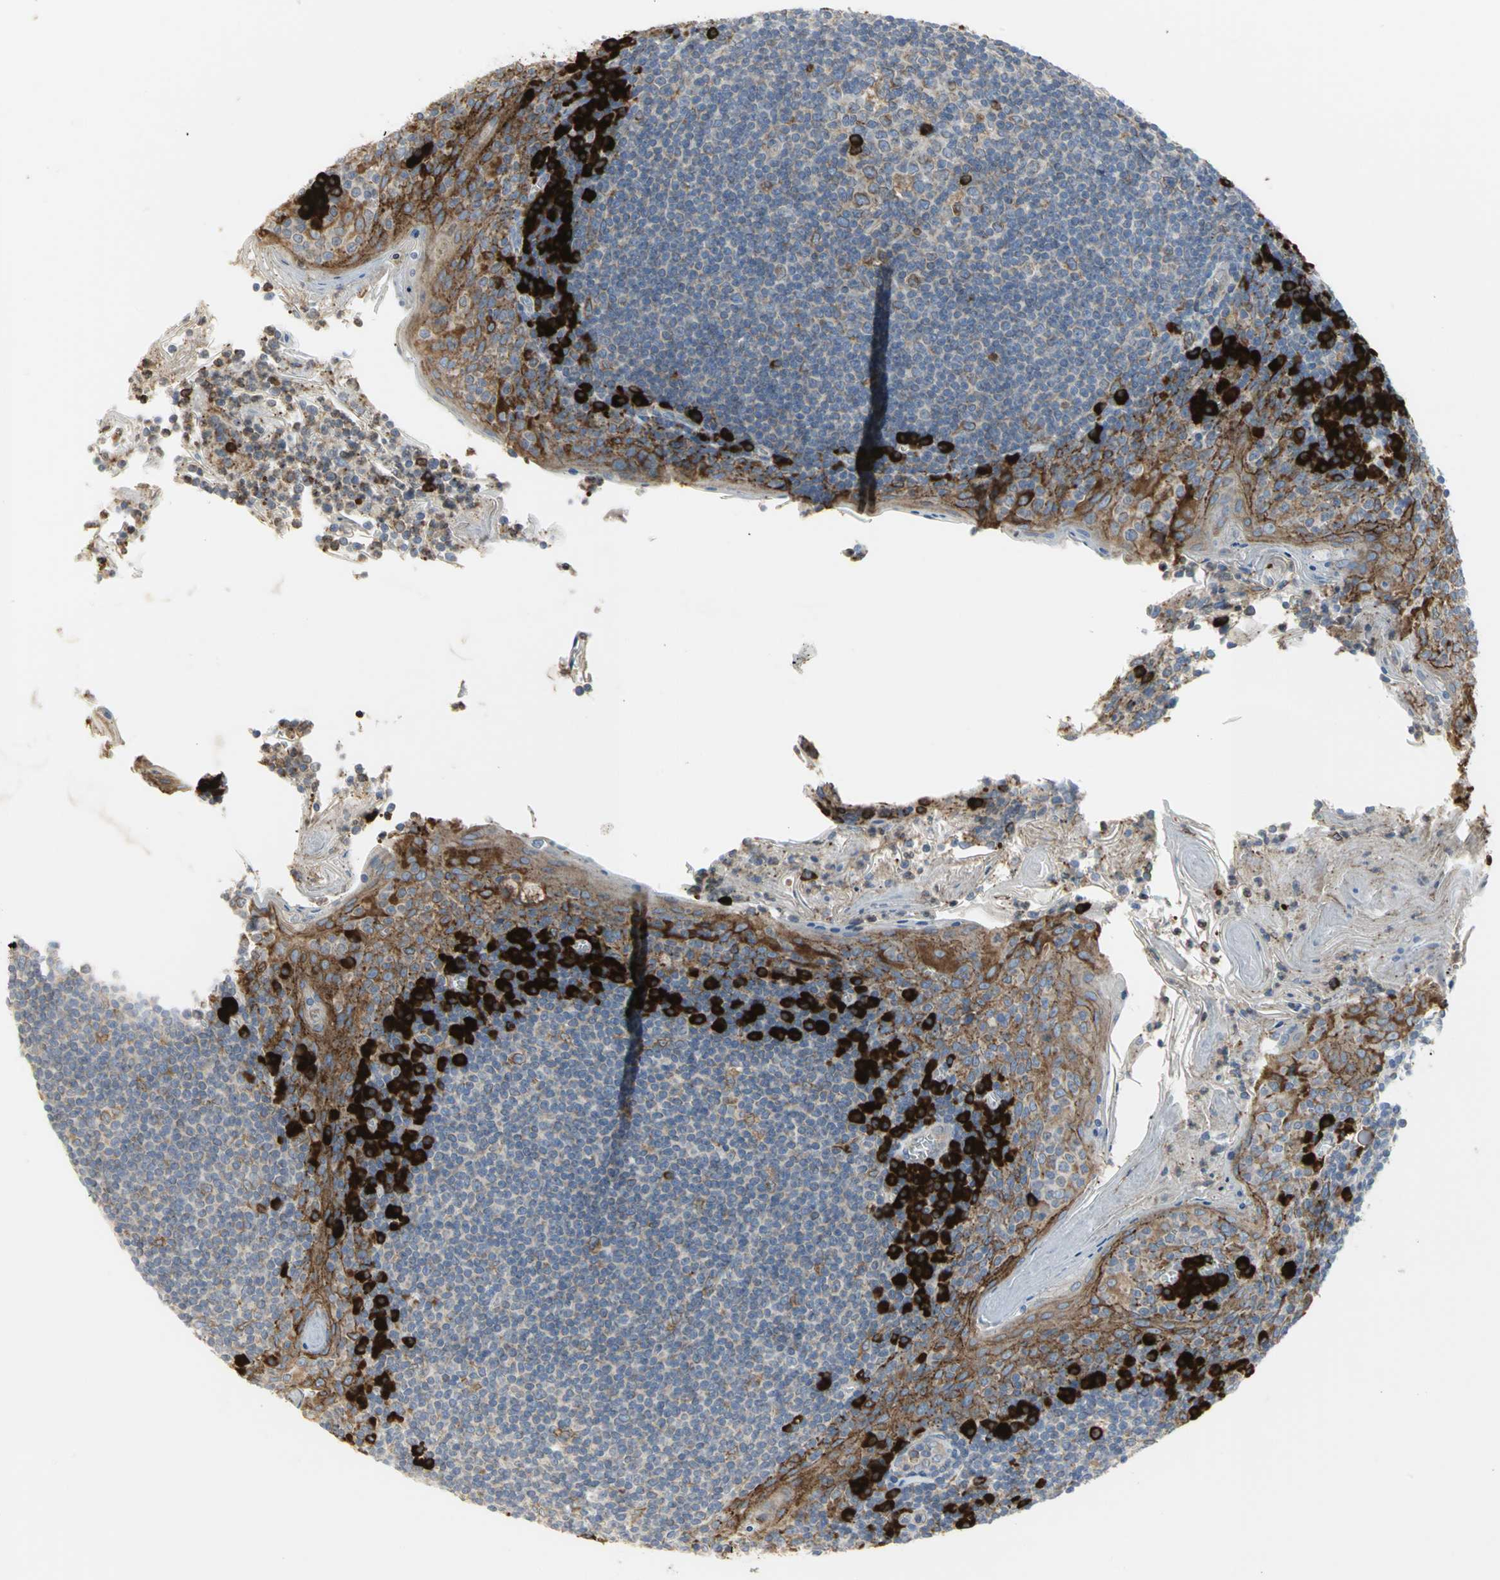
{"staining": {"intensity": "strong", "quantity": "<25%", "location": "cytoplasmic/membranous"}, "tissue": "tonsil", "cell_type": "Germinal center cells", "image_type": "normal", "snomed": [{"axis": "morphology", "description": "Normal tissue, NOS"}, {"axis": "topography", "description": "Tonsil"}], "caption": "Benign tonsil was stained to show a protein in brown. There is medium levels of strong cytoplasmic/membranous expression in approximately <25% of germinal center cells.", "gene": "SDF2L1", "patient": {"sex": "male", "age": 31}}